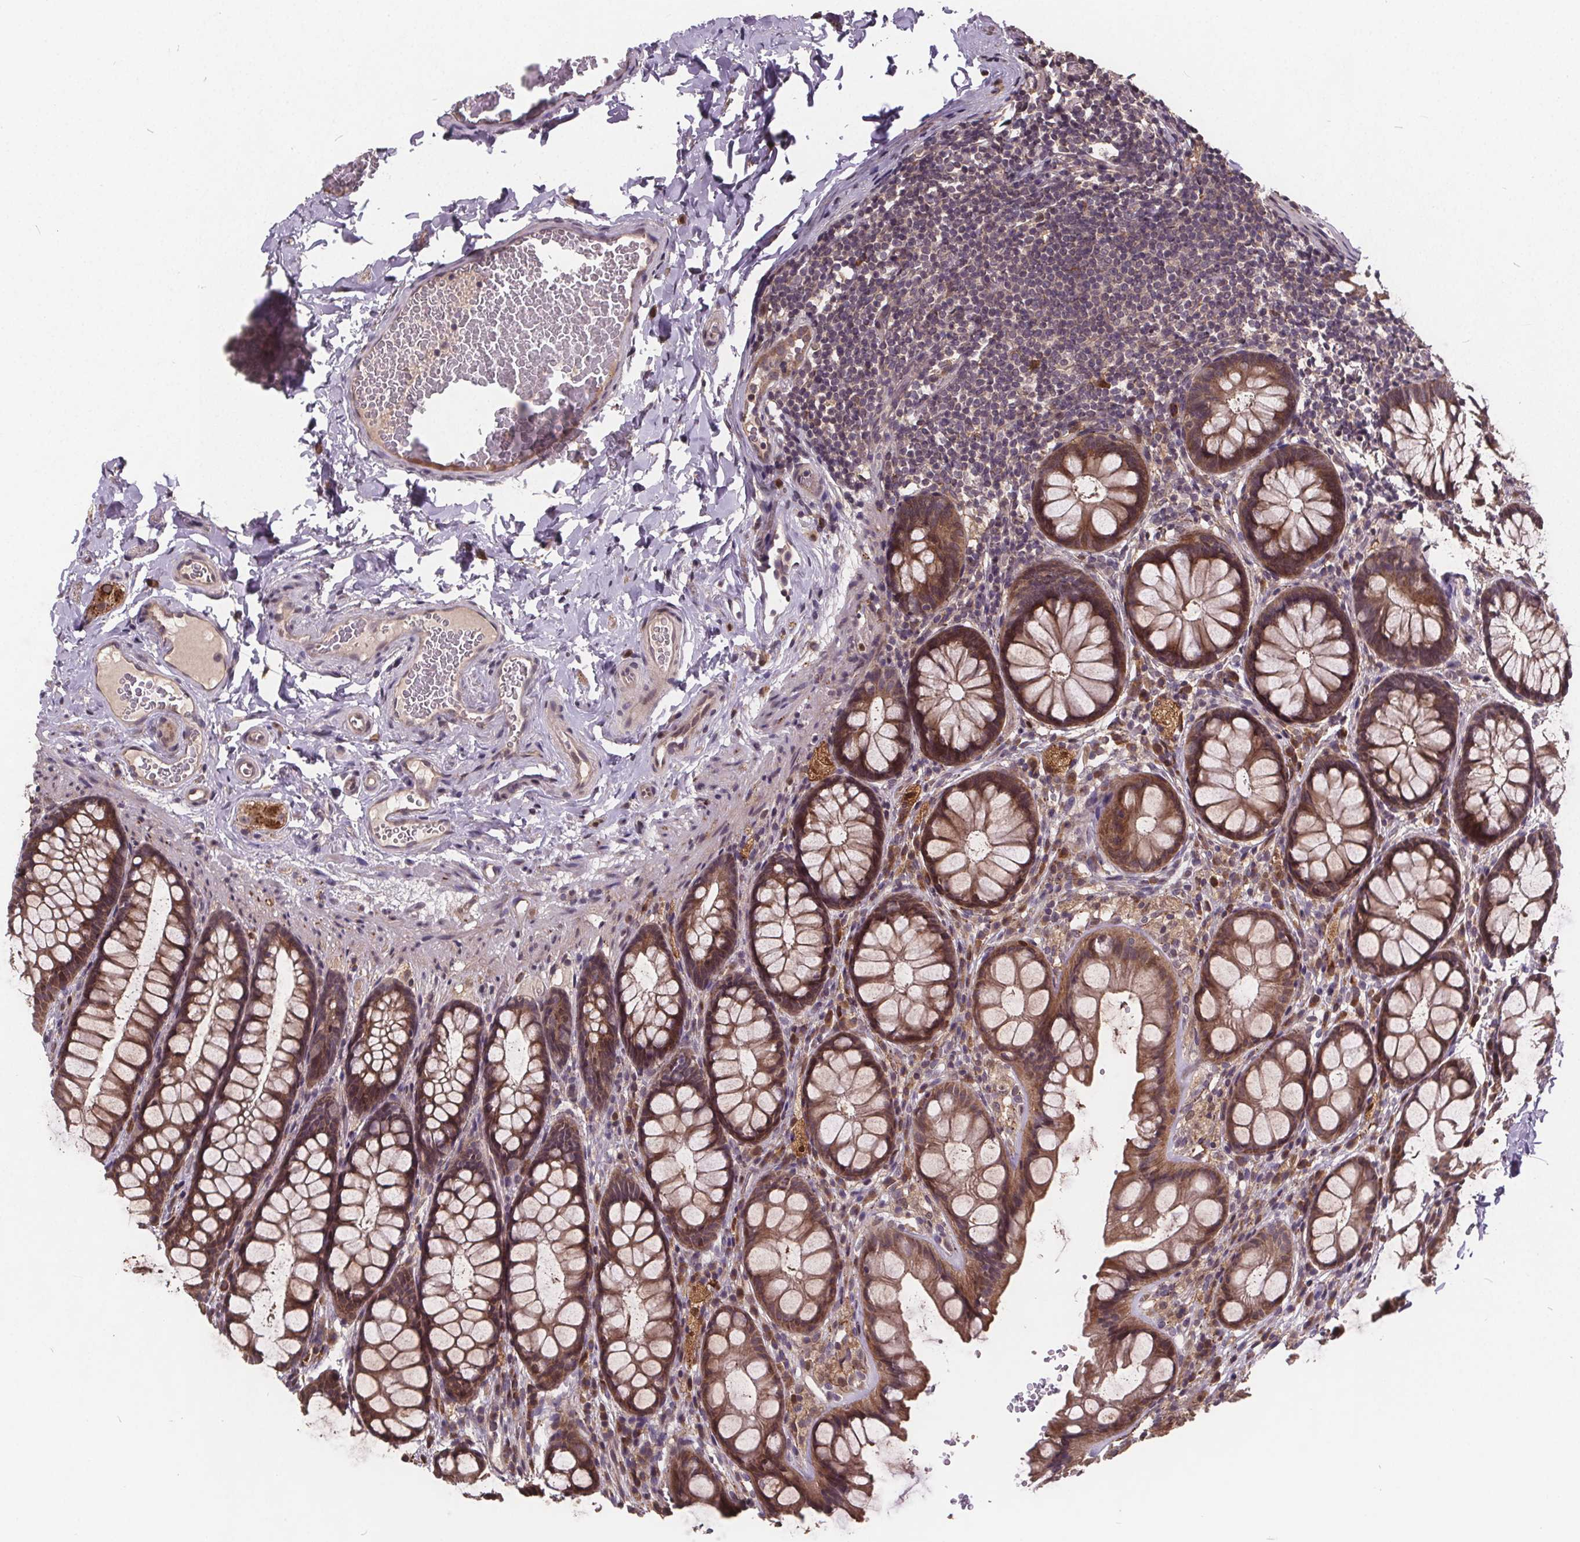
{"staining": {"intensity": "negative", "quantity": "none", "location": "none"}, "tissue": "colon", "cell_type": "Endothelial cells", "image_type": "normal", "snomed": [{"axis": "morphology", "description": "Normal tissue, NOS"}, {"axis": "topography", "description": "Colon"}], "caption": "Immunohistochemistry (IHC) image of benign colon: colon stained with DAB (3,3'-diaminobenzidine) shows no significant protein staining in endothelial cells.", "gene": "USP9X", "patient": {"sex": "male", "age": 47}}